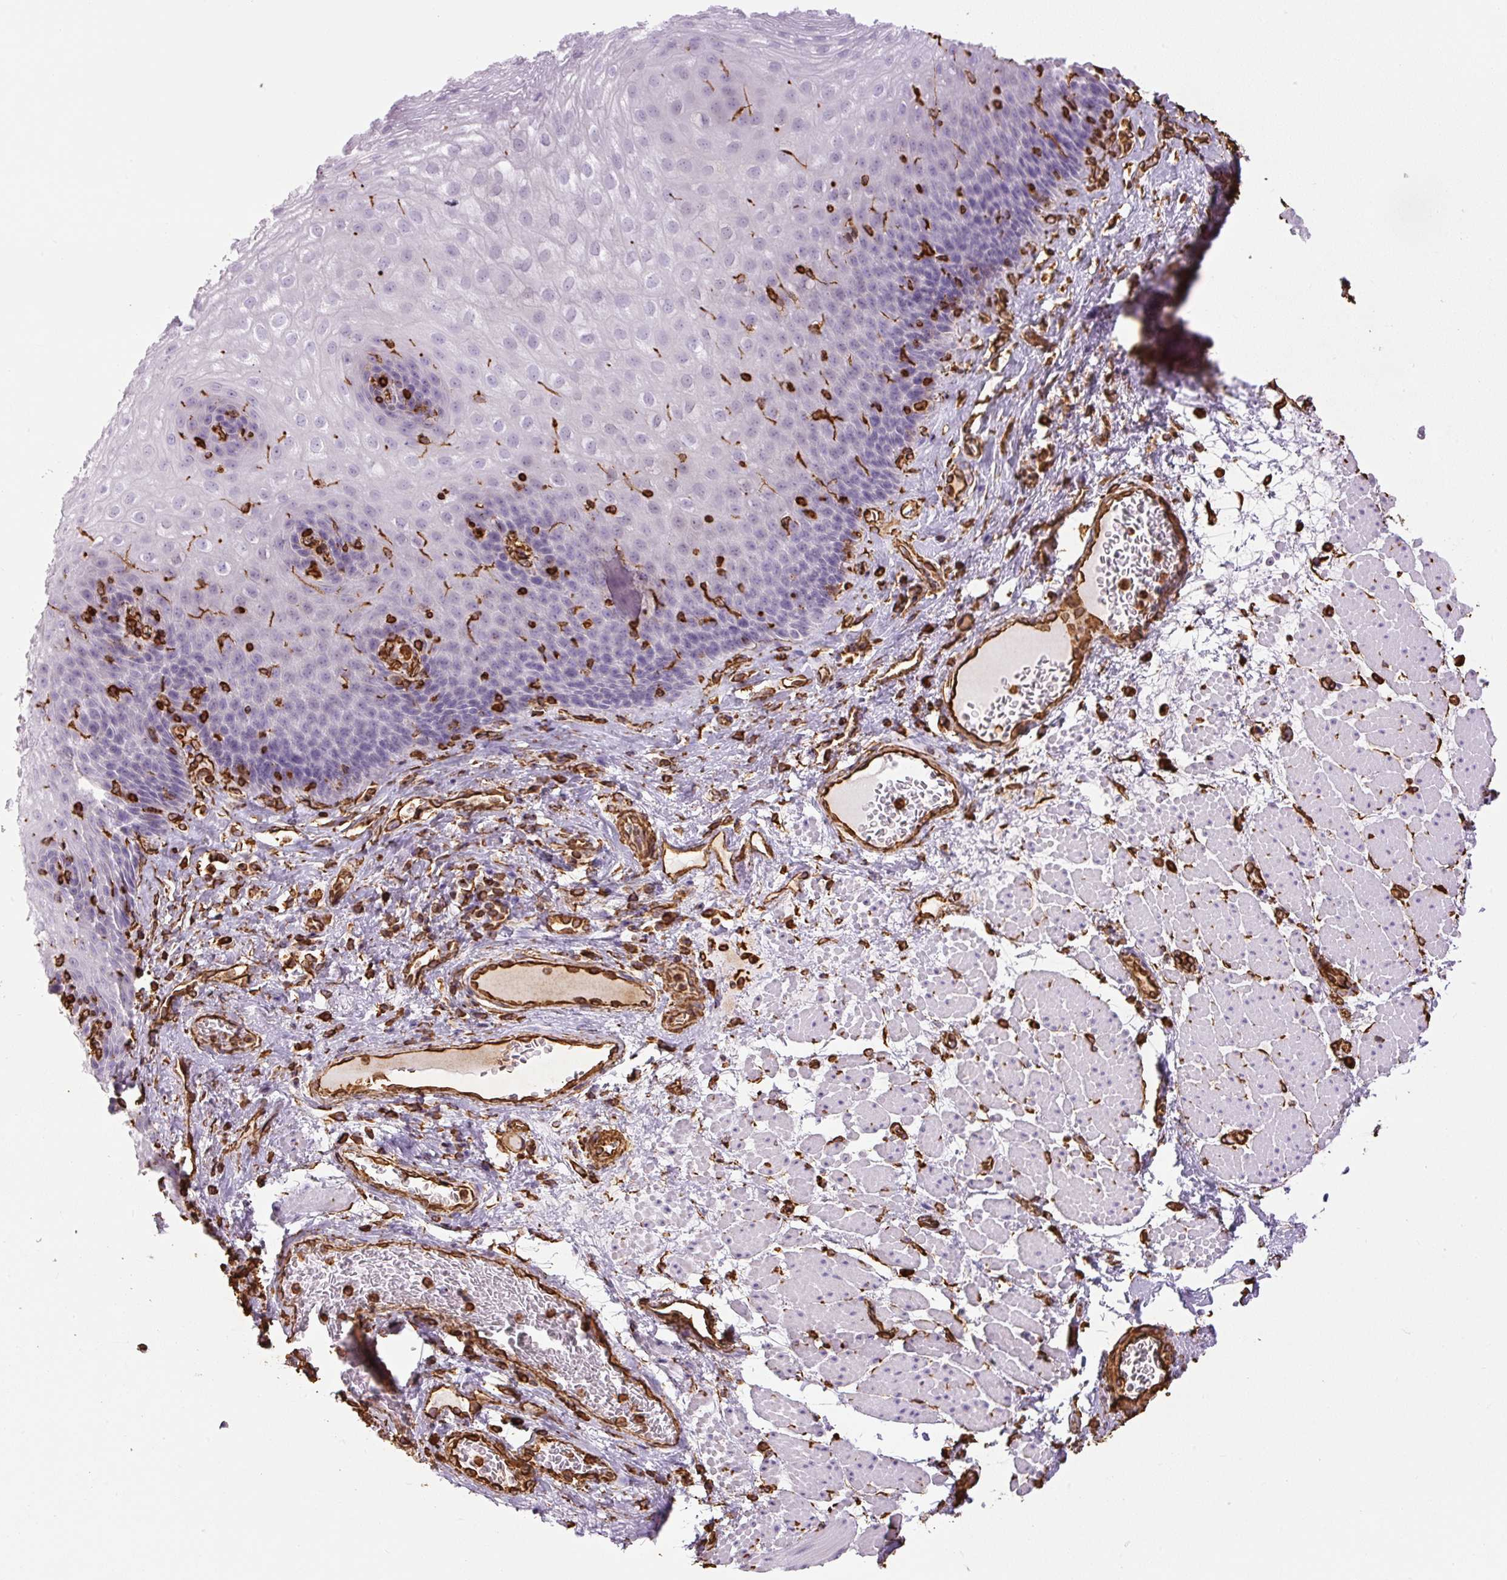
{"staining": {"intensity": "negative", "quantity": "none", "location": "none"}, "tissue": "esophagus", "cell_type": "Squamous epithelial cells", "image_type": "normal", "snomed": [{"axis": "morphology", "description": "Normal tissue, NOS"}, {"axis": "topography", "description": "Esophagus"}], "caption": "Immunohistochemistry (IHC) micrograph of benign esophagus: human esophagus stained with DAB (3,3'-diaminobenzidine) shows no significant protein positivity in squamous epithelial cells.", "gene": "VIM", "patient": {"sex": "female", "age": 66}}